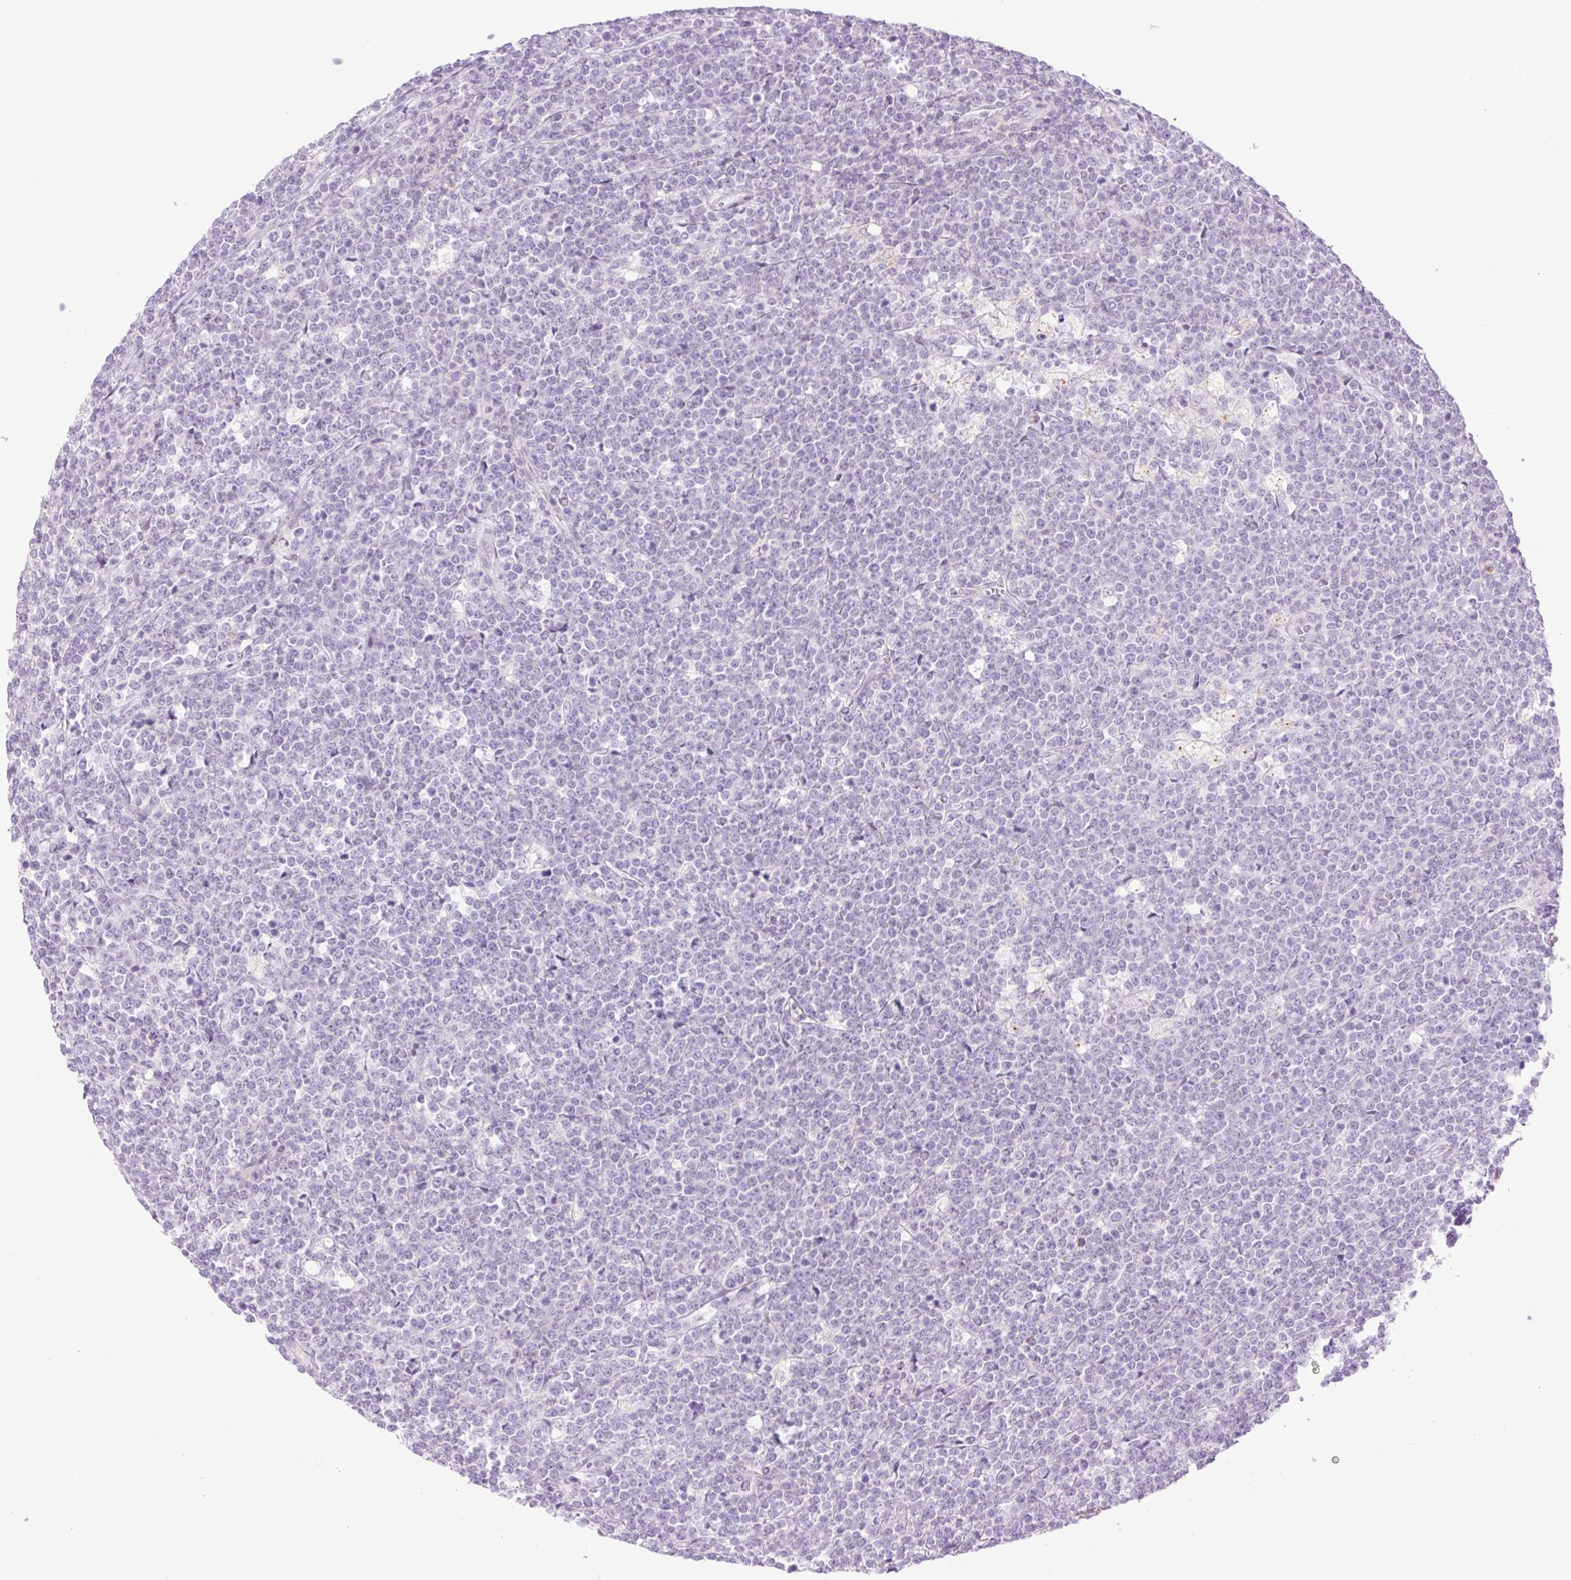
{"staining": {"intensity": "negative", "quantity": "none", "location": "none"}, "tissue": "lymphoma", "cell_type": "Tumor cells", "image_type": "cancer", "snomed": [{"axis": "morphology", "description": "Malignant lymphoma, non-Hodgkin's type, High grade"}, {"axis": "topography", "description": "Small intestine"}], "caption": "Immunohistochemistry histopathology image of neoplastic tissue: human lymphoma stained with DAB (3,3'-diaminobenzidine) shows no significant protein expression in tumor cells.", "gene": "TBX15", "patient": {"sex": "male", "age": 8}}